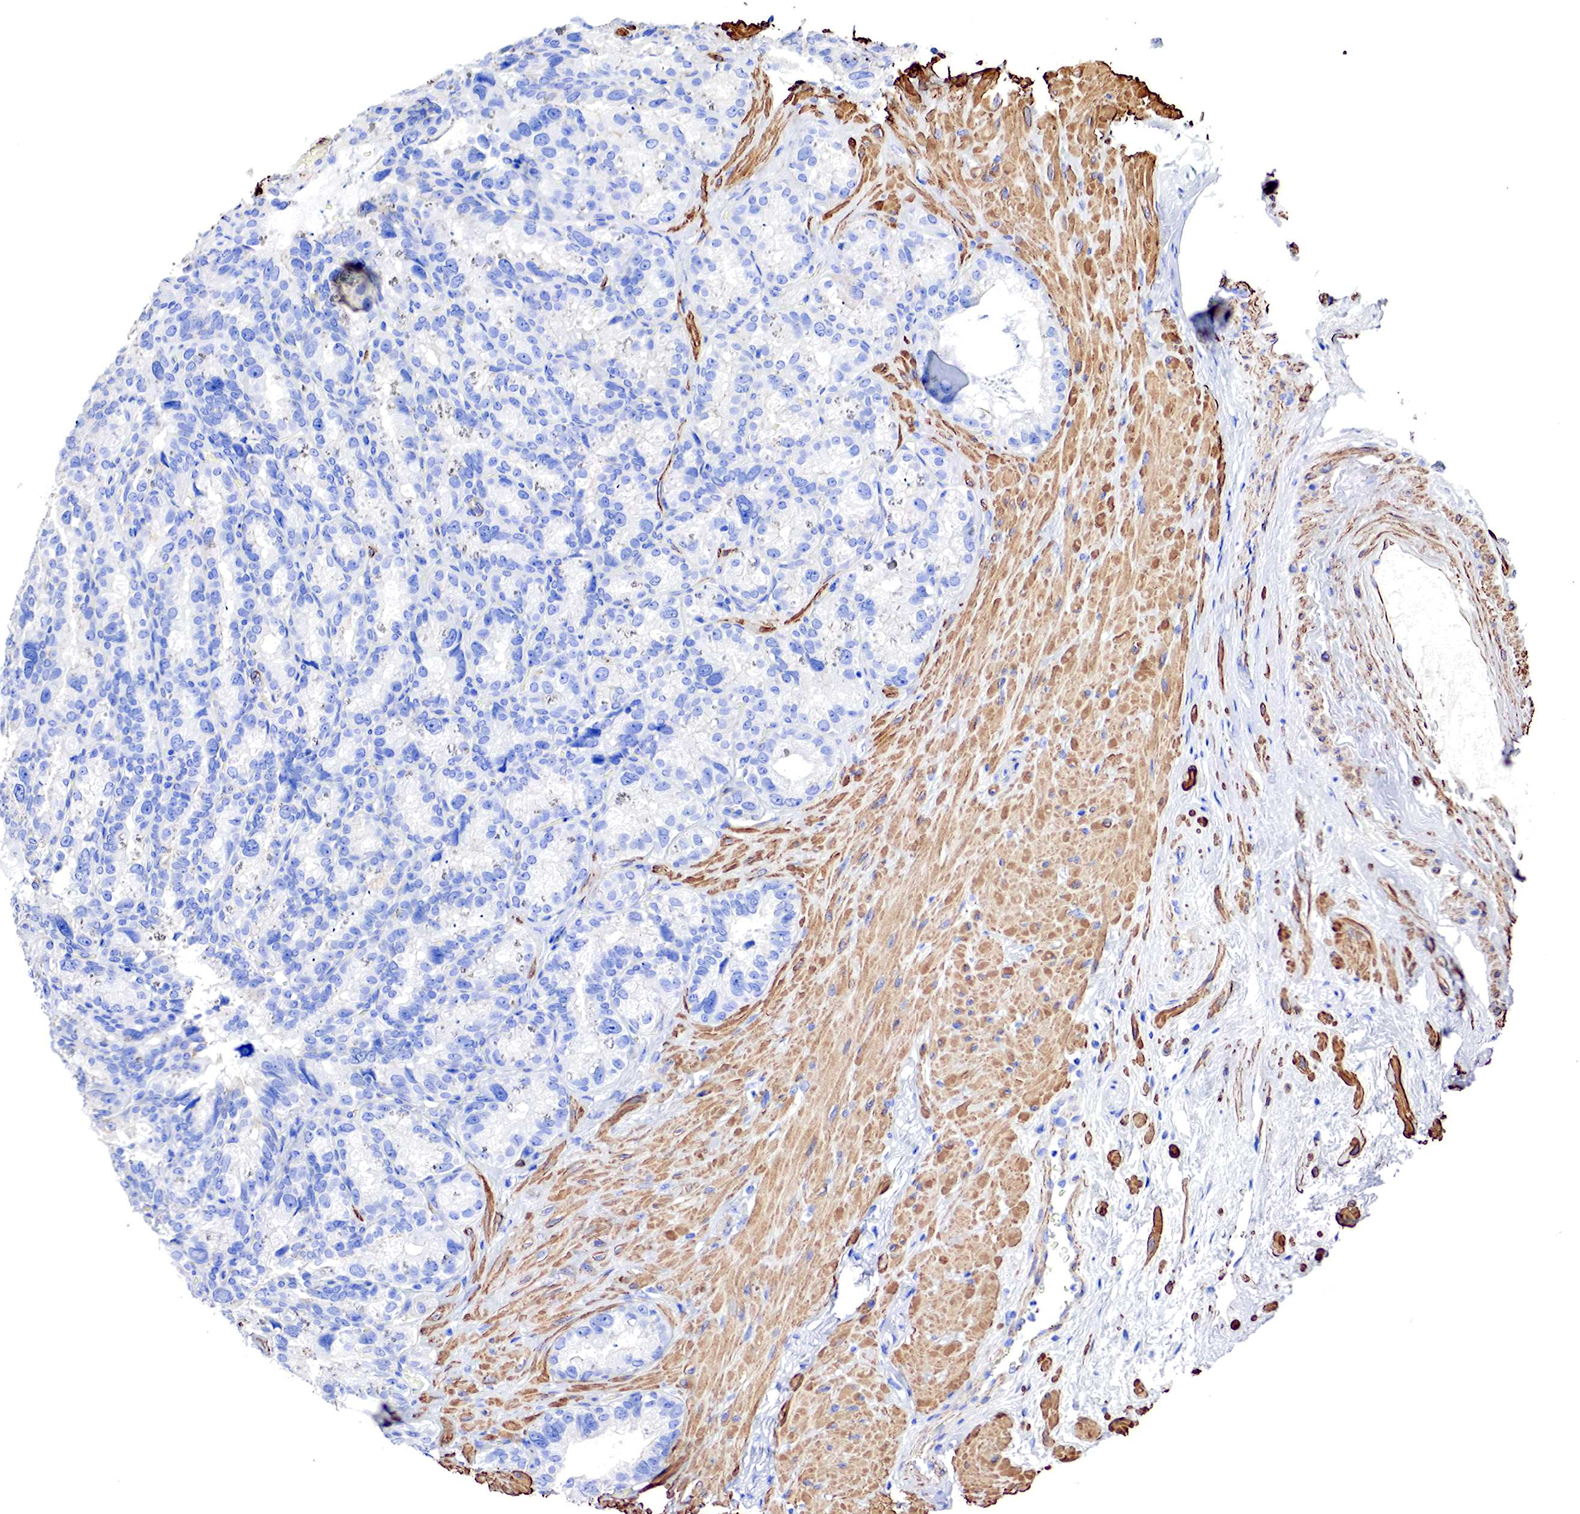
{"staining": {"intensity": "negative", "quantity": "none", "location": "none"}, "tissue": "seminal vesicle", "cell_type": "Glandular cells", "image_type": "normal", "snomed": [{"axis": "morphology", "description": "Normal tissue, NOS"}, {"axis": "topography", "description": "Seminal veicle"}], "caption": "Protein analysis of benign seminal vesicle displays no significant expression in glandular cells.", "gene": "TPM1", "patient": {"sex": "male", "age": 63}}